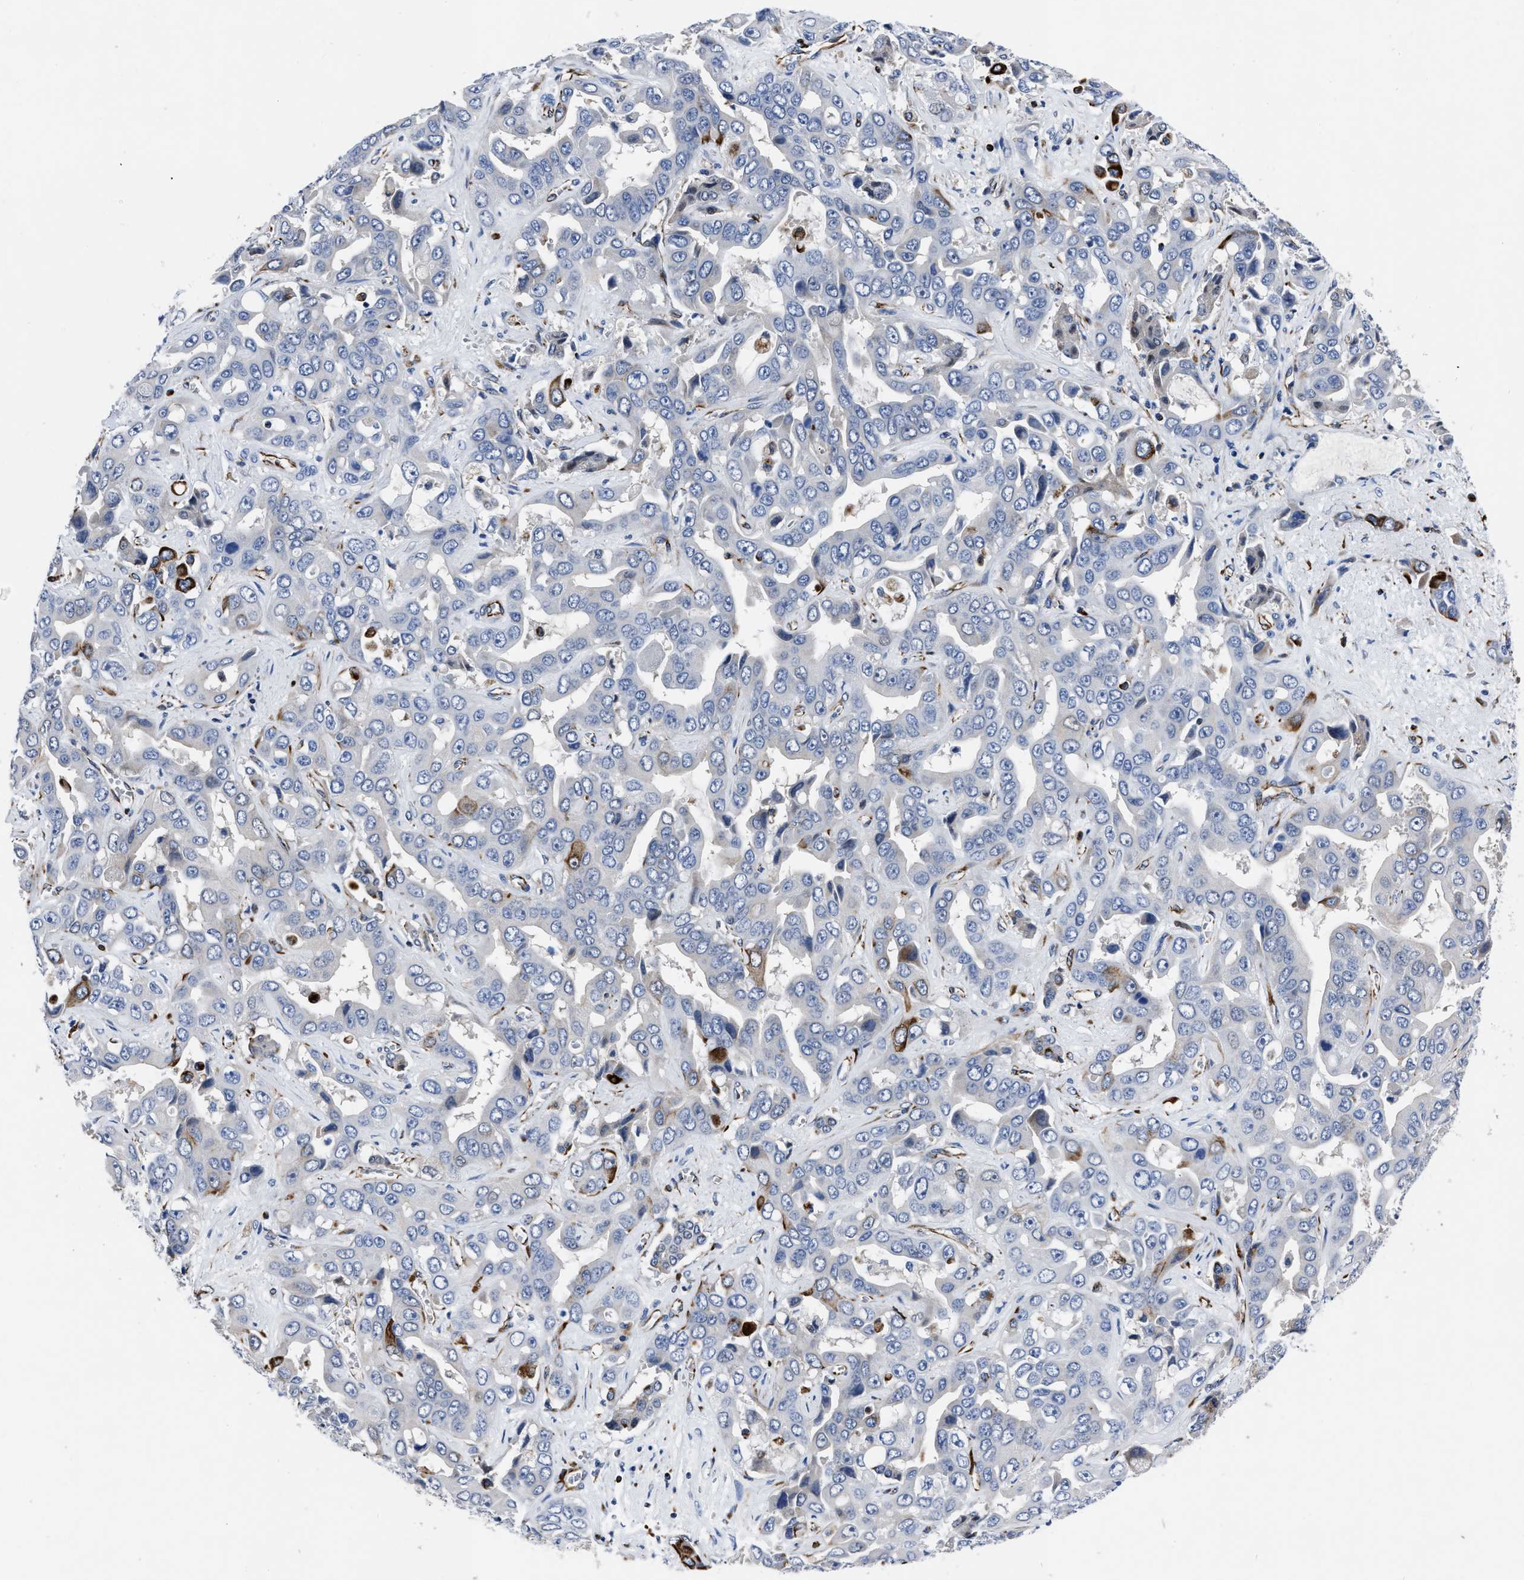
{"staining": {"intensity": "strong", "quantity": "<25%", "location": "cytoplasmic/membranous"}, "tissue": "liver cancer", "cell_type": "Tumor cells", "image_type": "cancer", "snomed": [{"axis": "morphology", "description": "Cholangiocarcinoma"}, {"axis": "topography", "description": "Liver"}], "caption": "Human liver cancer (cholangiocarcinoma) stained with a brown dye shows strong cytoplasmic/membranous positive staining in approximately <25% of tumor cells.", "gene": "OR10G3", "patient": {"sex": "female", "age": 52}}